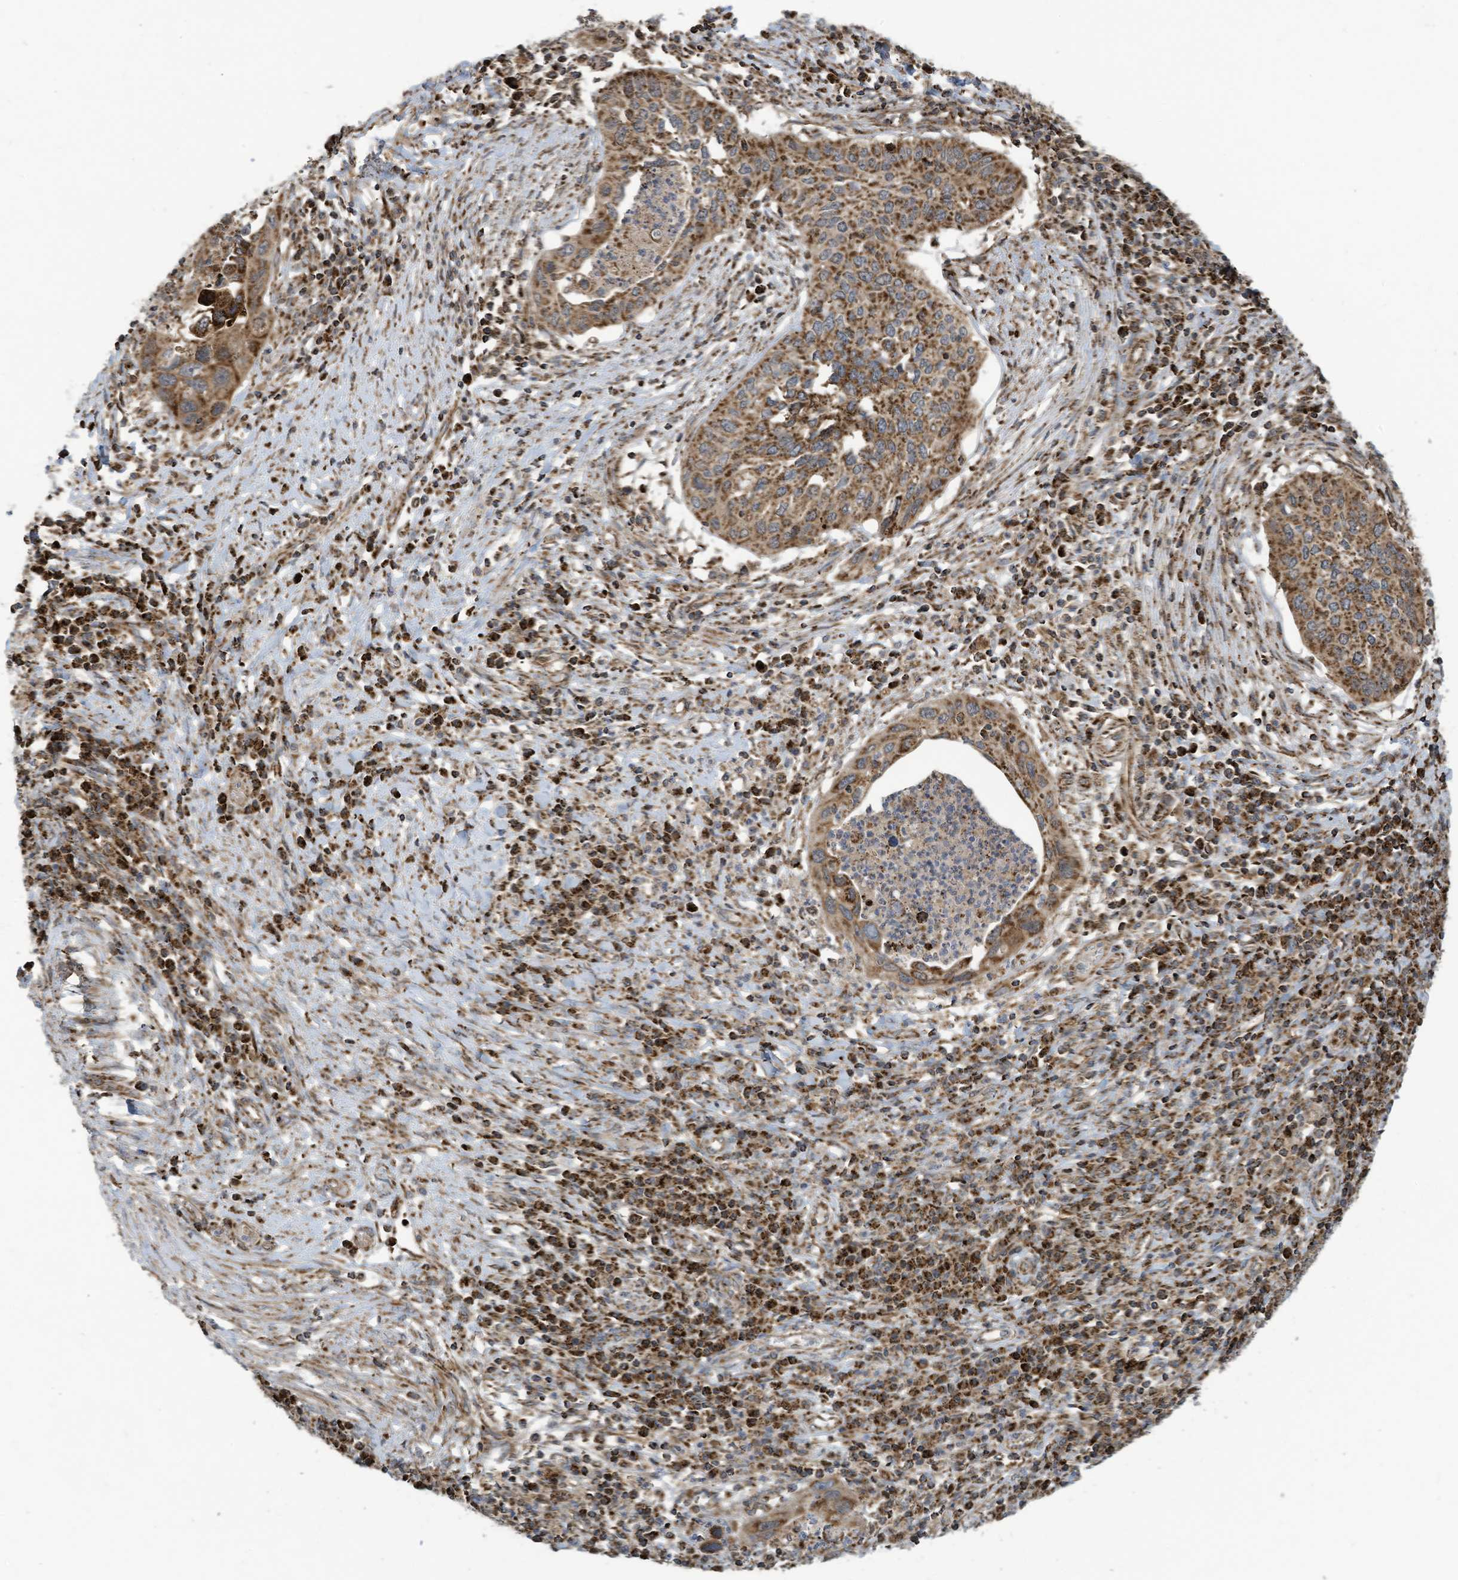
{"staining": {"intensity": "moderate", "quantity": ">75%", "location": "cytoplasmic/membranous"}, "tissue": "cervical cancer", "cell_type": "Tumor cells", "image_type": "cancer", "snomed": [{"axis": "morphology", "description": "Squamous cell carcinoma, NOS"}, {"axis": "topography", "description": "Cervix"}], "caption": "A medium amount of moderate cytoplasmic/membranous positivity is seen in approximately >75% of tumor cells in cervical squamous cell carcinoma tissue.", "gene": "COX10", "patient": {"sex": "female", "age": 38}}